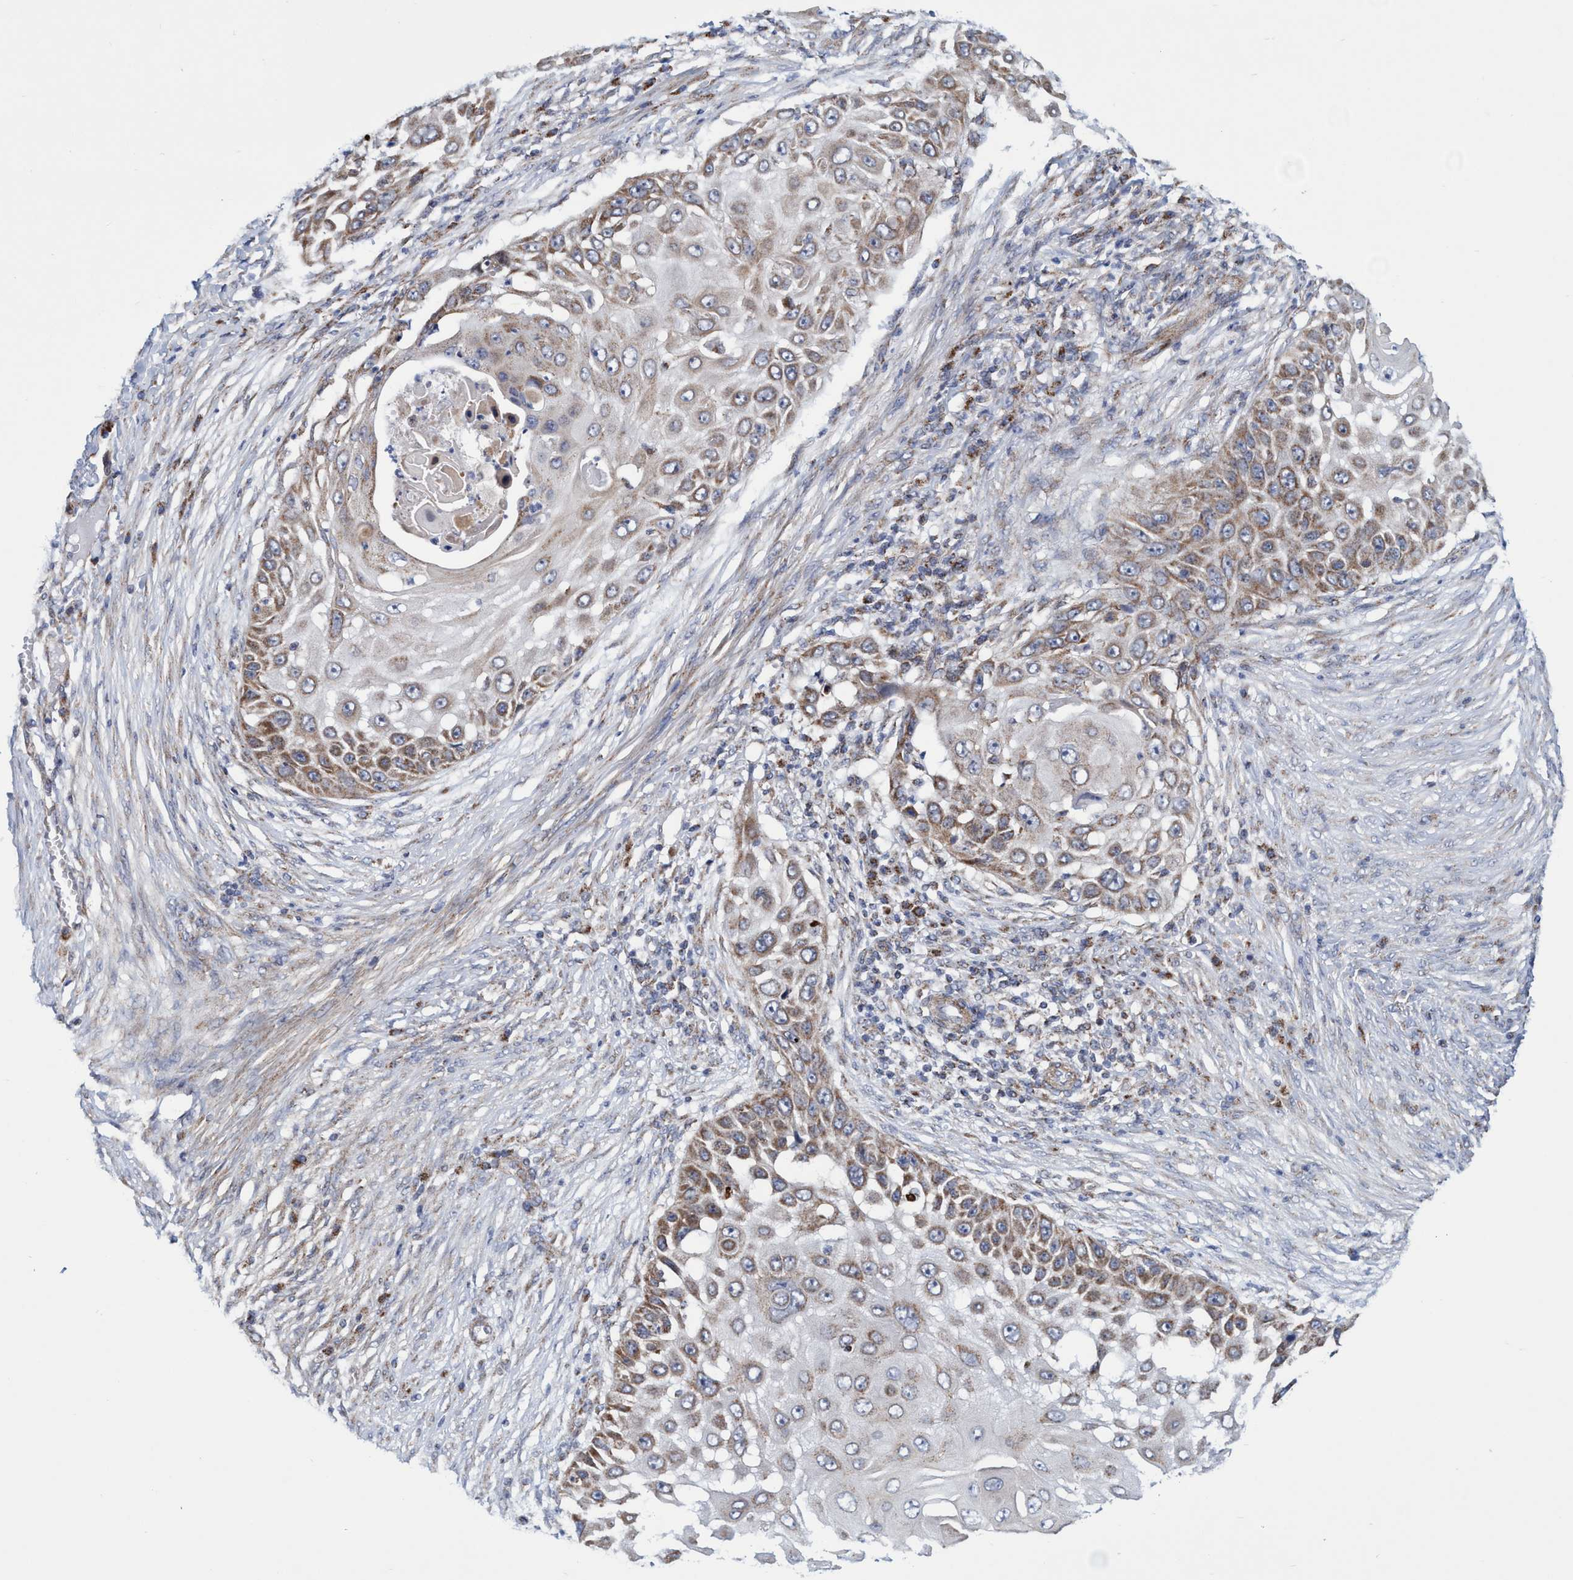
{"staining": {"intensity": "weak", "quantity": ">75%", "location": "cytoplasmic/membranous"}, "tissue": "skin cancer", "cell_type": "Tumor cells", "image_type": "cancer", "snomed": [{"axis": "morphology", "description": "Squamous cell carcinoma, NOS"}, {"axis": "topography", "description": "Skin"}], "caption": "Human squamous cell carcinoma (skin) stained for a protein (brown) reveals weak cytoplasmic/membranous positive staining in about >75% of tumor cells.", "gene": "POLR1F", "patient": {"sex": "female", "age": 44}}